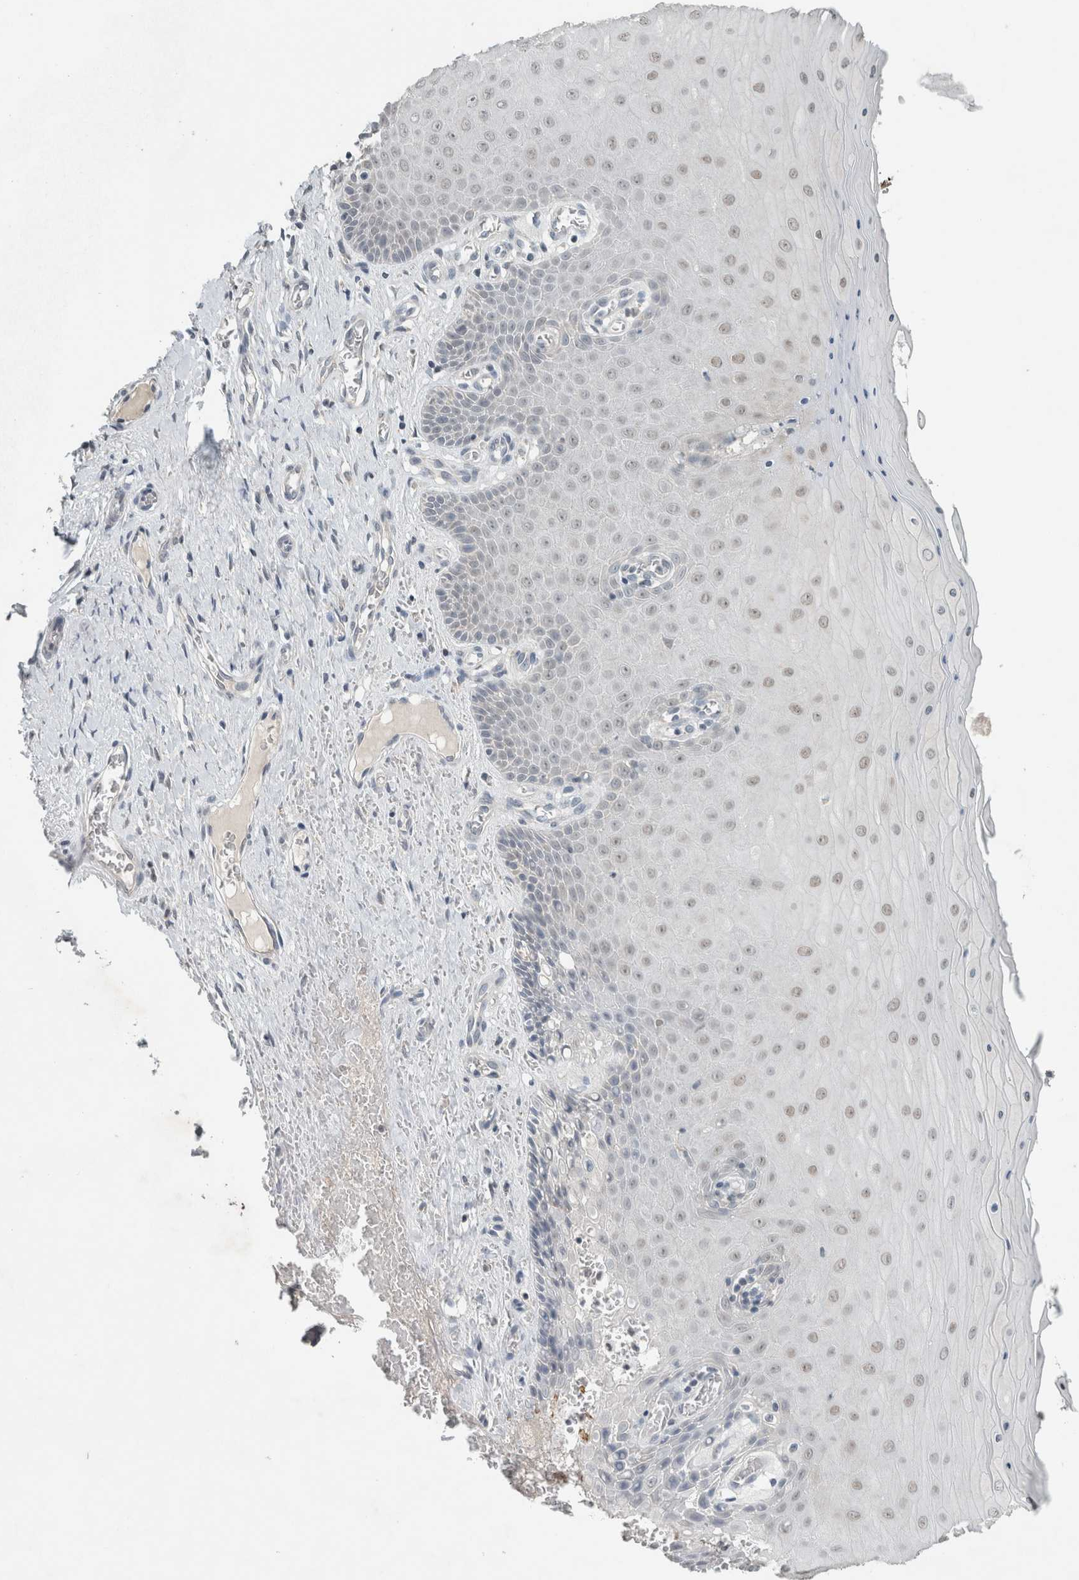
{"staining": {"intensity": "negative", "quantity": "none", "location": "none"}, "tissue": "cervix", "cell_type": "Glandular cells", "image_type": "normal", "snomed": [{"axis": "morphology", "description": "Normal tissue, NOS"}, {"axis": "topography", "description": "Cervix"}], "caption": "The immunohistochemistry image has no significant positivity in glandular cells of cervix. Nuclei are stained in blue.", "gene": "TRIT1", "patient": {"sex": "female", "age": 55}}